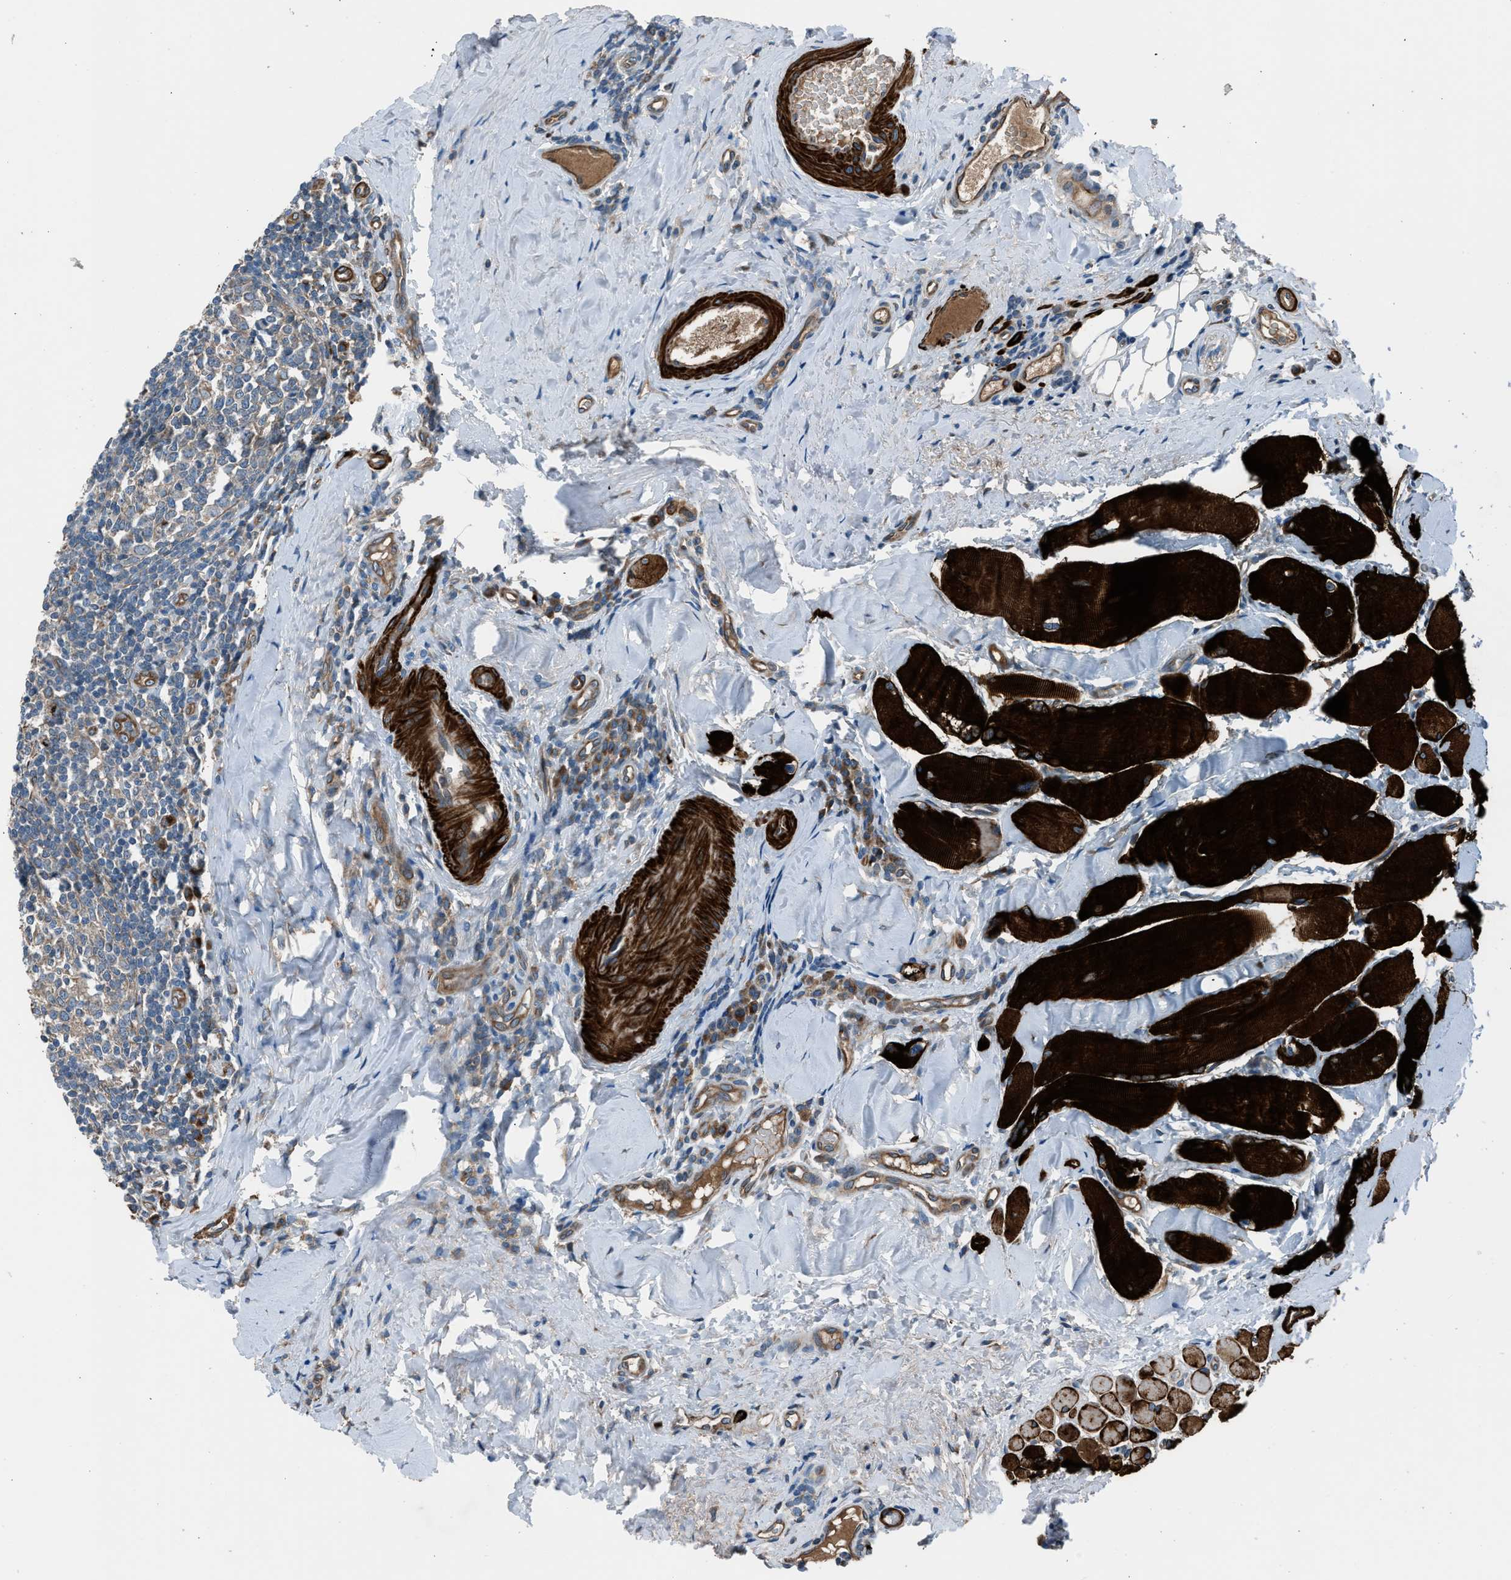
{"staining": {"intensity": "strong", "quantity": "25%-75%", "location": "cytoplasmic/membranous"}, "tissue": "tonsil", "cell_type": "Germinal center cells", "image_type": "normal", "snomed": [{"axis": "morphology", "description": "Normal tissue, NOS"}, {"axis": "topography", "description": "Tonsil"}], "caption": "Approximately 25%-75% of germinal center cells in unremarkable tonsil exhibit strong cytoplasmic/membranous protein positivity as visualized by brown immunohistochemical staining.", "gene": "LMBR1", "patient": {"sex": "female", "age": 19}}